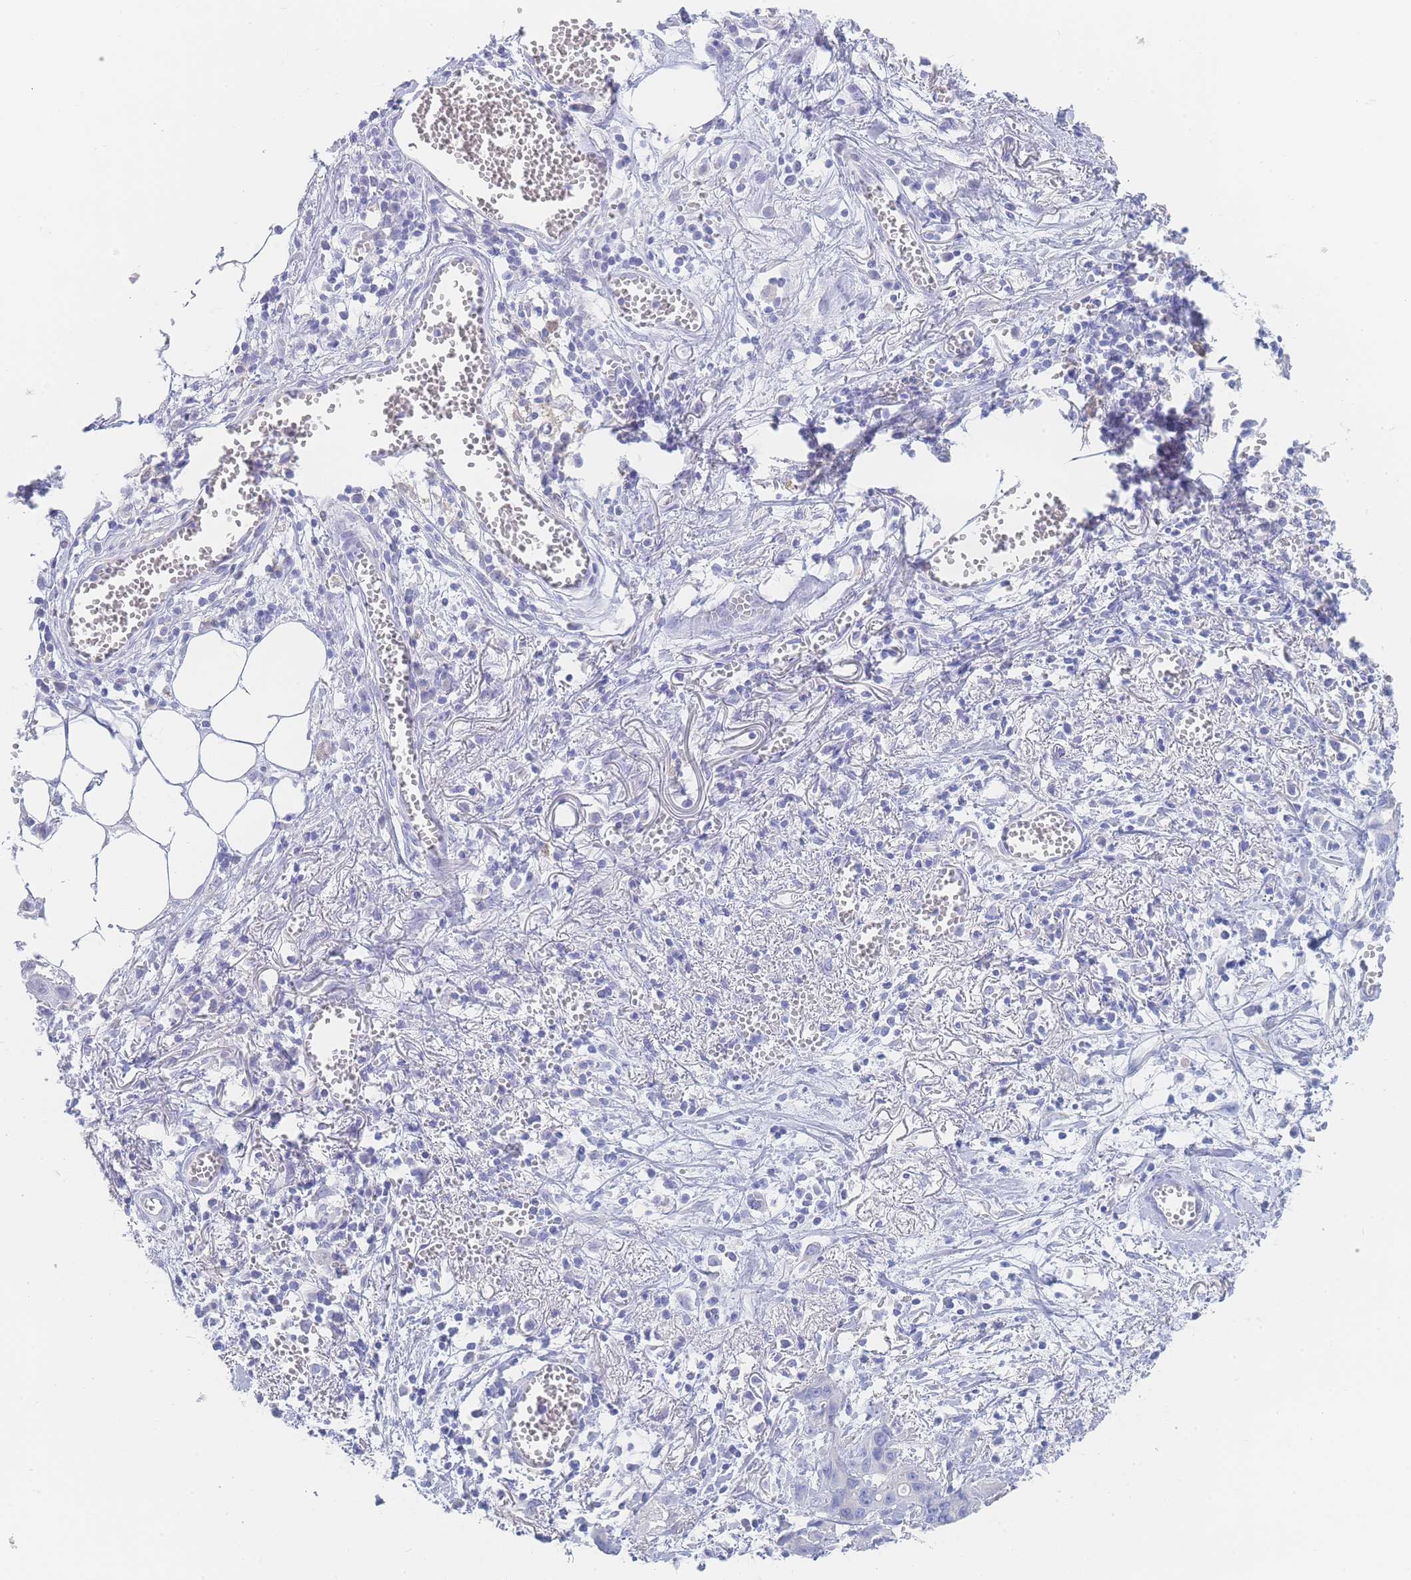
{"staining": {"intensity": "negative", "quantity": "none", "location": "none"}, "tissue": "ovarian cancer", "cell_type": "Tumor cells", "image_type": "cancer", "snomed": [{"axis": "morphology", "description": "Cystadenocarcinoma, mucinous, NOS"}, {"axis": "topography", "description": "Ovary"}], "caption": "The micrograph shows no staining of tumor cells in mucinous cystadenocarcinoma (ovarian). (Immunohistochemistry (ihc), brightfield microscopy, high magnification).", "gene": "LZTFL1", "patient": {"sex": "female", "age": 70}}